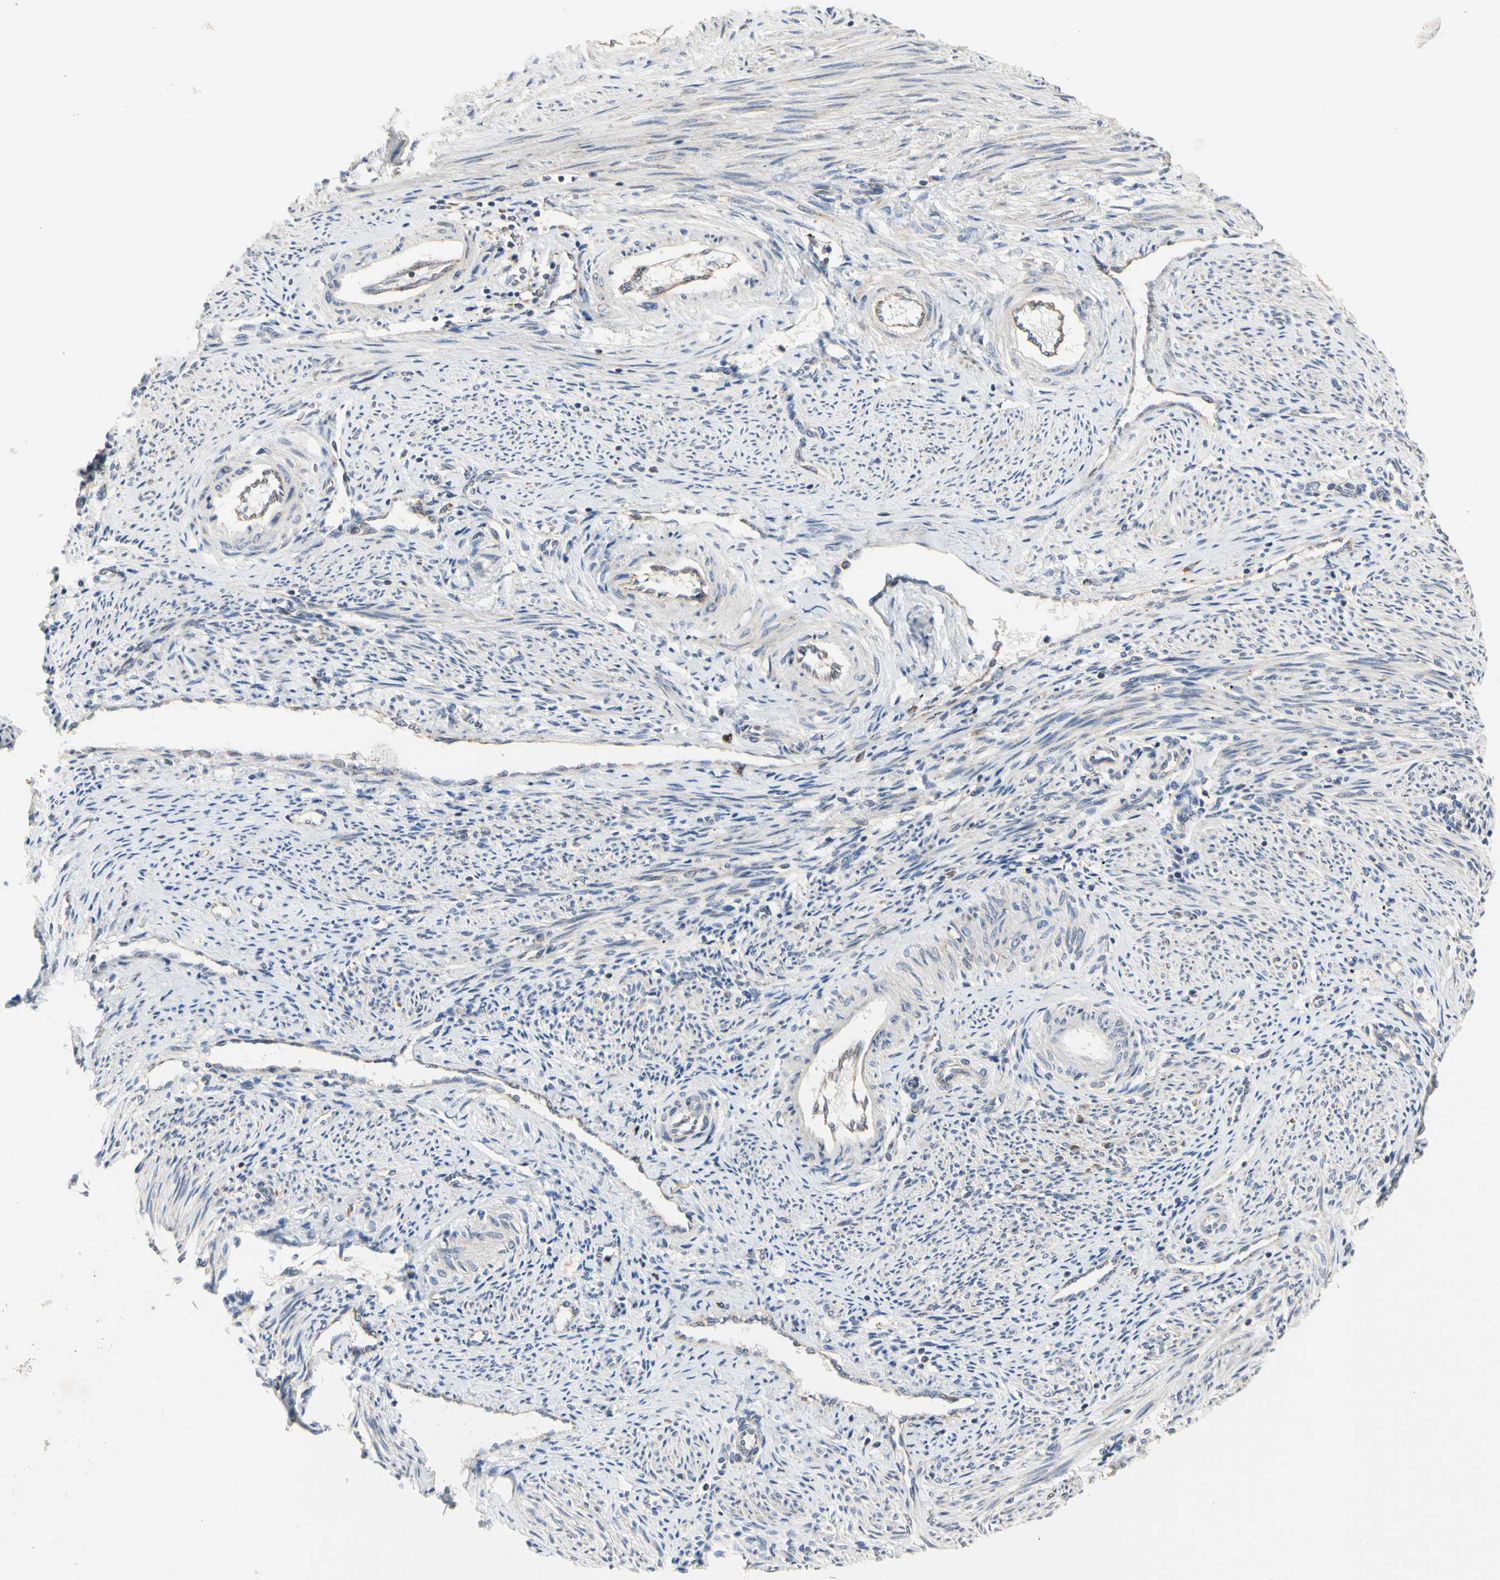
{"staining": {"intensity": "negative", "quantity": "none", "location": "none"}, "tissue": "endometrium", "cell_type": "Cells in endometrial stroma", "image_type": "normal", "snomed": [{"axis": "morphology", "description": "Normal tissue, NOS"}, {"axis": "topography", "description": "Endometrium"}], "caption": "An IHC micrograph of unremarkable endometrium is shown. There is no staining in cells in endometrial stroma of endometrium.", "gene": "GPD2", "patient": {"sex": "female", "age": 42}}